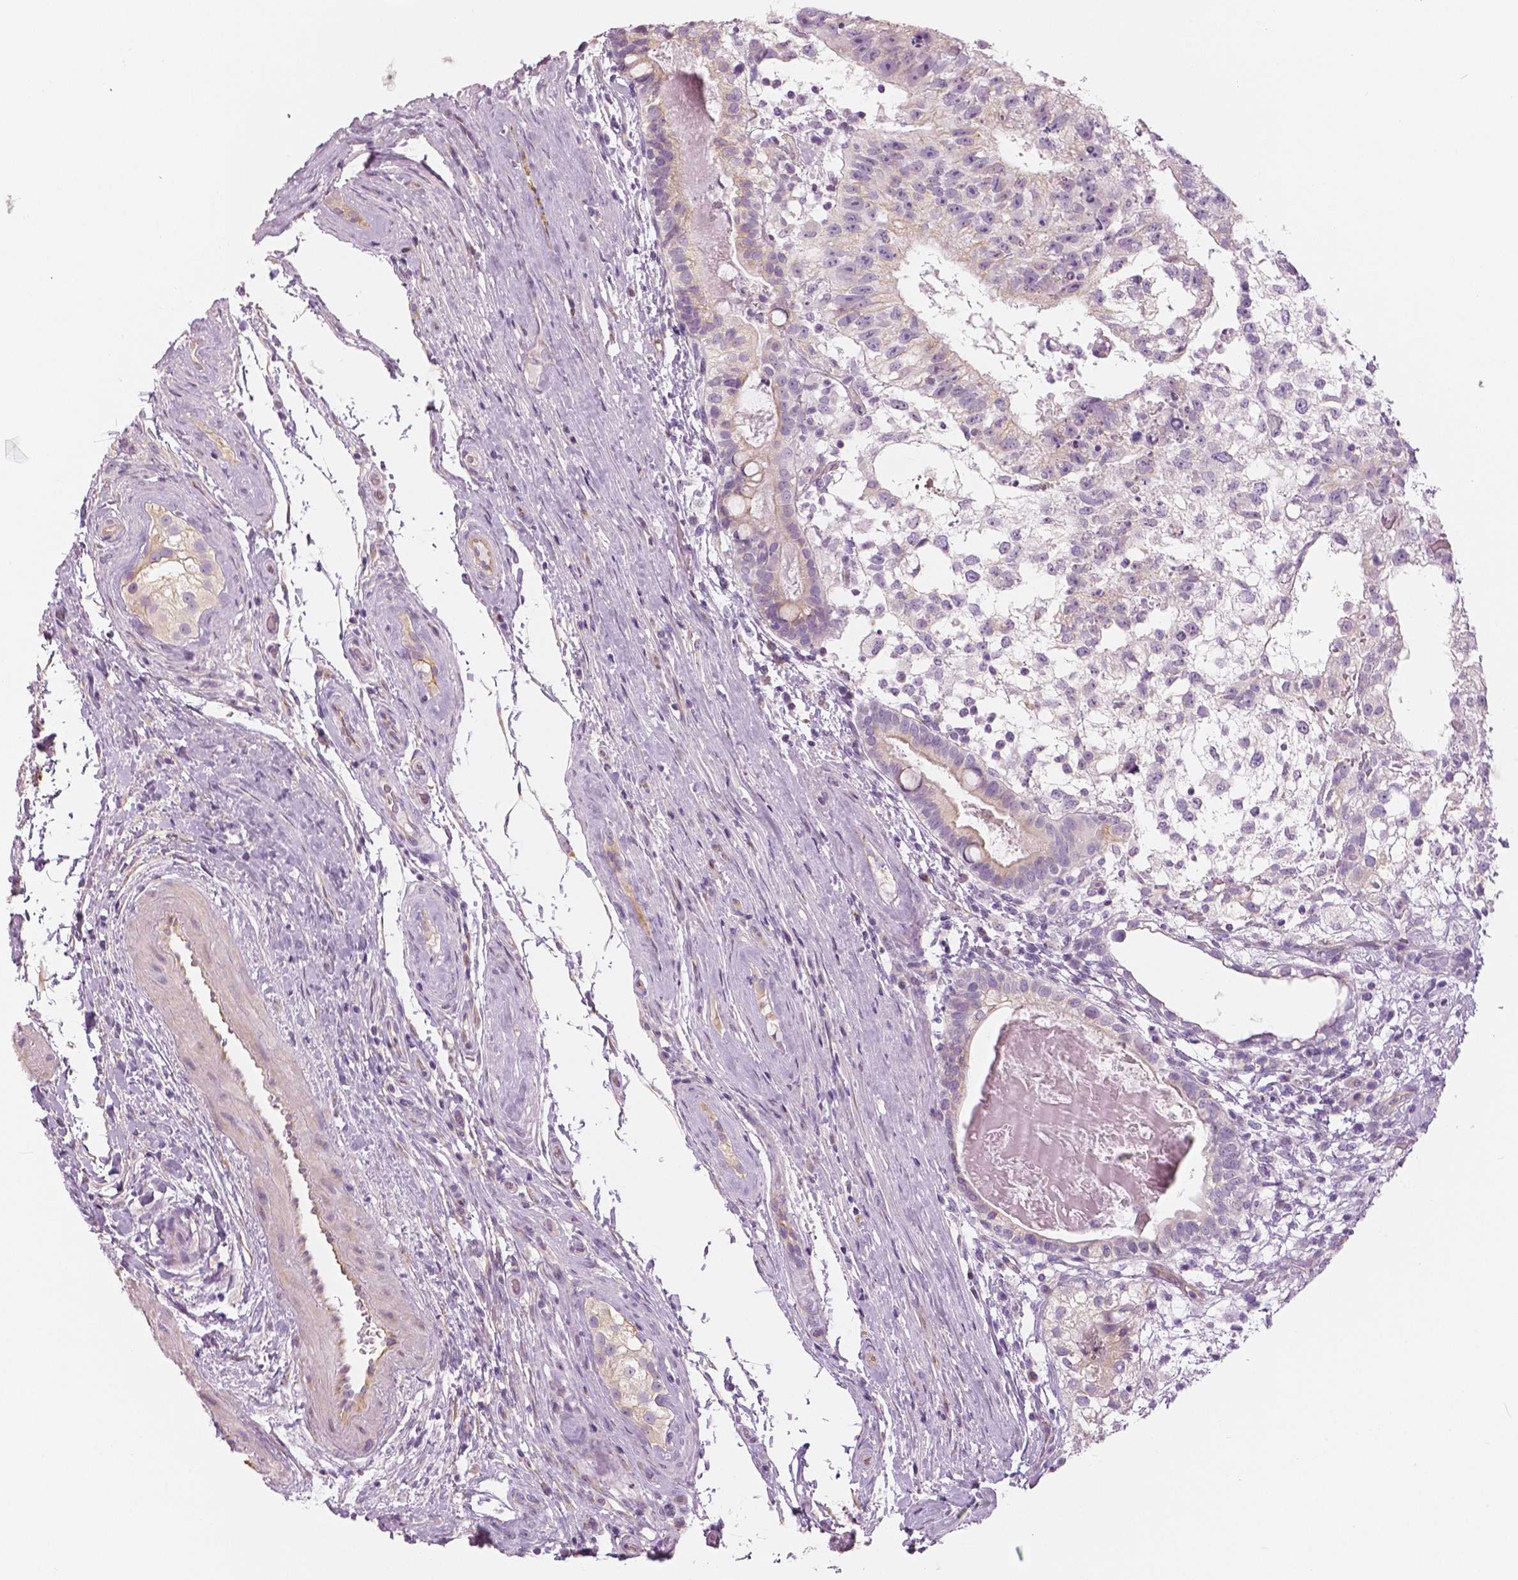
{"staining": {"intensity": "weak", "quantity": "<25%", "location": "cytoplasmic/membranous"}, "tissue": "testis cancer", "cell_type": "Tumor cells", "image_type": "cancer", "snomed": [{"axis": "morphology", "description": "Seminoma, NOS"}, {"axis": "morphology", "description": "Carcinoma, Embryonal, NOS"}, {"axis": "topography", "description": "Testis"}], "caption": "High magnification brightfield microscopy of testis embryonal carcinoma stained with DAB (3,3'-diaminobenzidine) (brown) and counterstained with hematoxylin (blue): tumor cells show no significant positivity. (Immunohistochemistry (ihc), brightfield microscopy, high magnification).", "gene": "SLC24A1", "patient": {"sex": "male", "age": 41}}